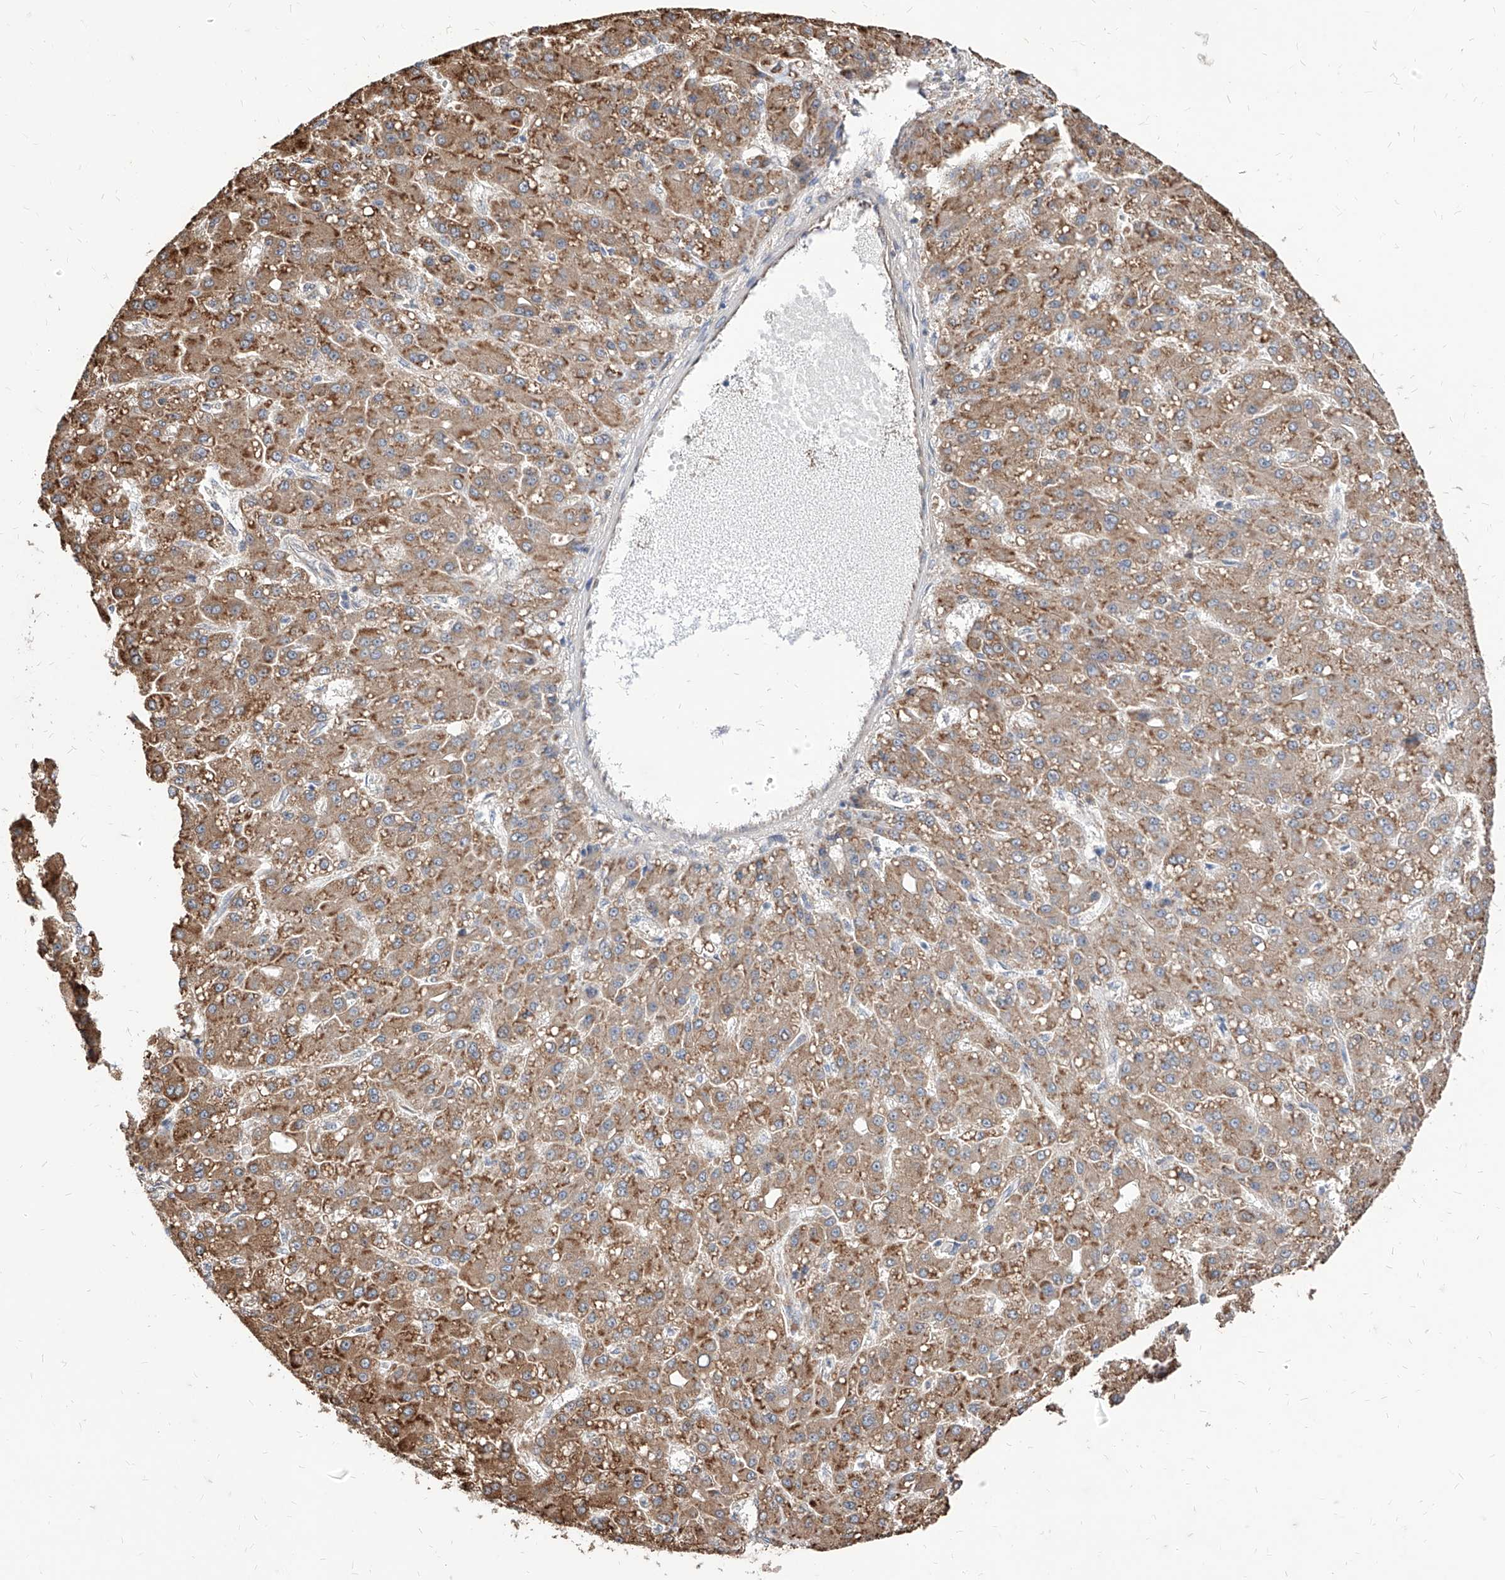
{"staining": {"intensity": "moderate", "quantity": ">75%", "location": "cytoplasmic/membranous"}, "tissue": "liver cancer", "cell_type": "Tumor cells", "image_type": "cancer", "snomed": [{"axis": "morphology", "description": "Carcinoma, Hepatocellular, NOS"}, {"axis": "topography", "description": "Liver"}], "caption": "The histopathology image exhibits staining of hepatocellular carcinoma (liver), revealing moderate cytoplasmic/membranous protein positivity (brown color) within tumor cells. The staining was performed using DAB (3,3'-diaminobenzidine), with brown indicating positive protein expression. Nuclei are stained blue with hematoxylin.", "gene": "C8orf82", "patient": {"sex": "male", "age": 67}}